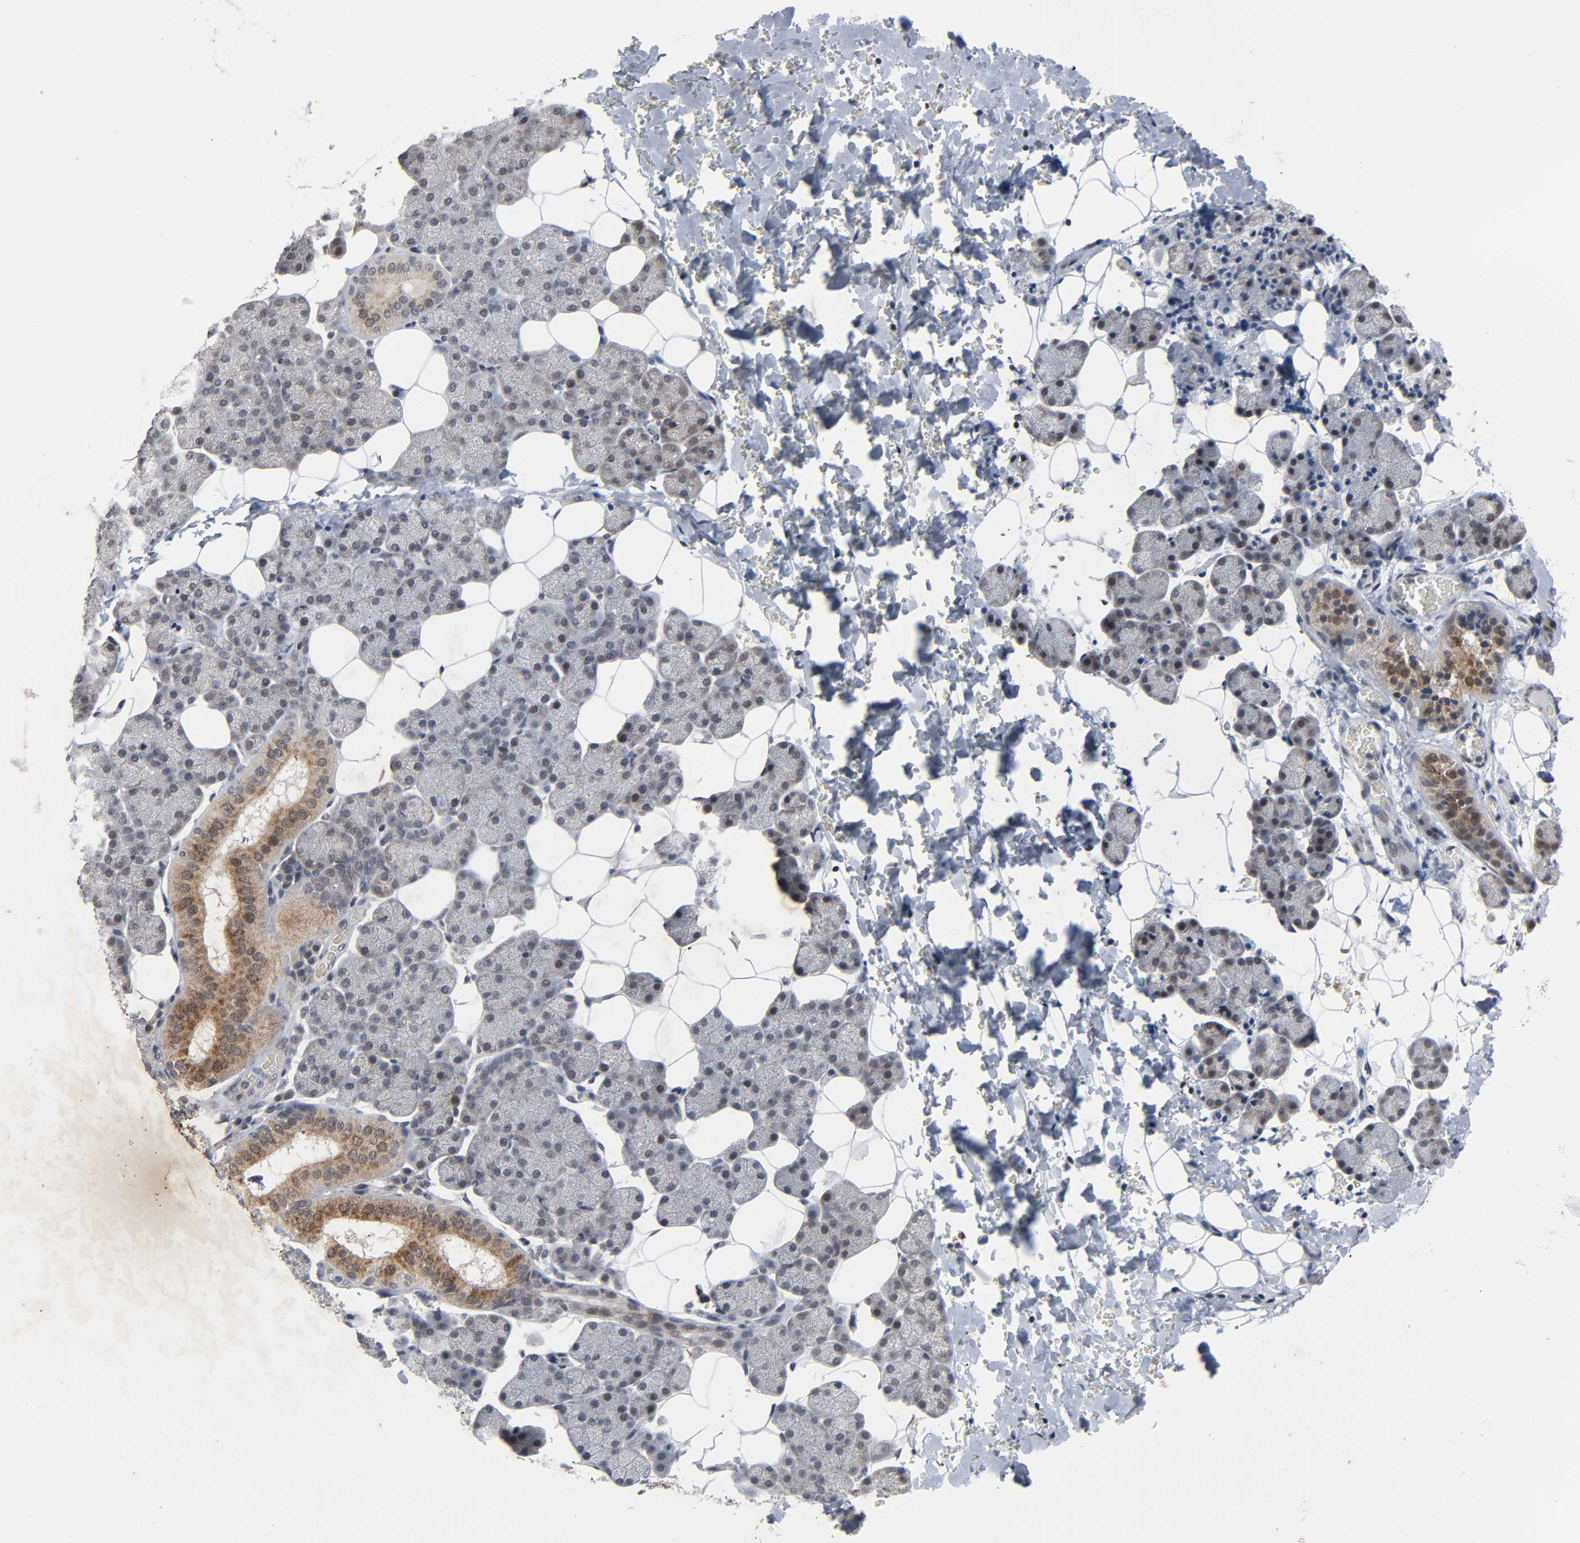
{"staining": {"intensity": "strong", "quantity": "<25%", "location": "cytoplasmic/membranous"}, "tissue": "salivary gland", "cell_type": "Glandular cells", "image_type": "normal", "snomed": [{"axis": "morphology", "description": "Normal tissue, NOS"}, {"axis": "topography", "description": "Lymph node"}, {"axis": "topography", "description": "Salivary gland"}], "caption": "Glandular cells exhibit medium levels of strong cytoplasmic/membranous staining in approximately <25% of cells in benign salivary gland. Using DAB (3,3'-diaminobenzidine) (brown) and hematoxylin (blue) stains, captured at high magnification using brightfield microscopy.", "gene": "MUC1", "patient": {"sex": "male", "age": 8}}